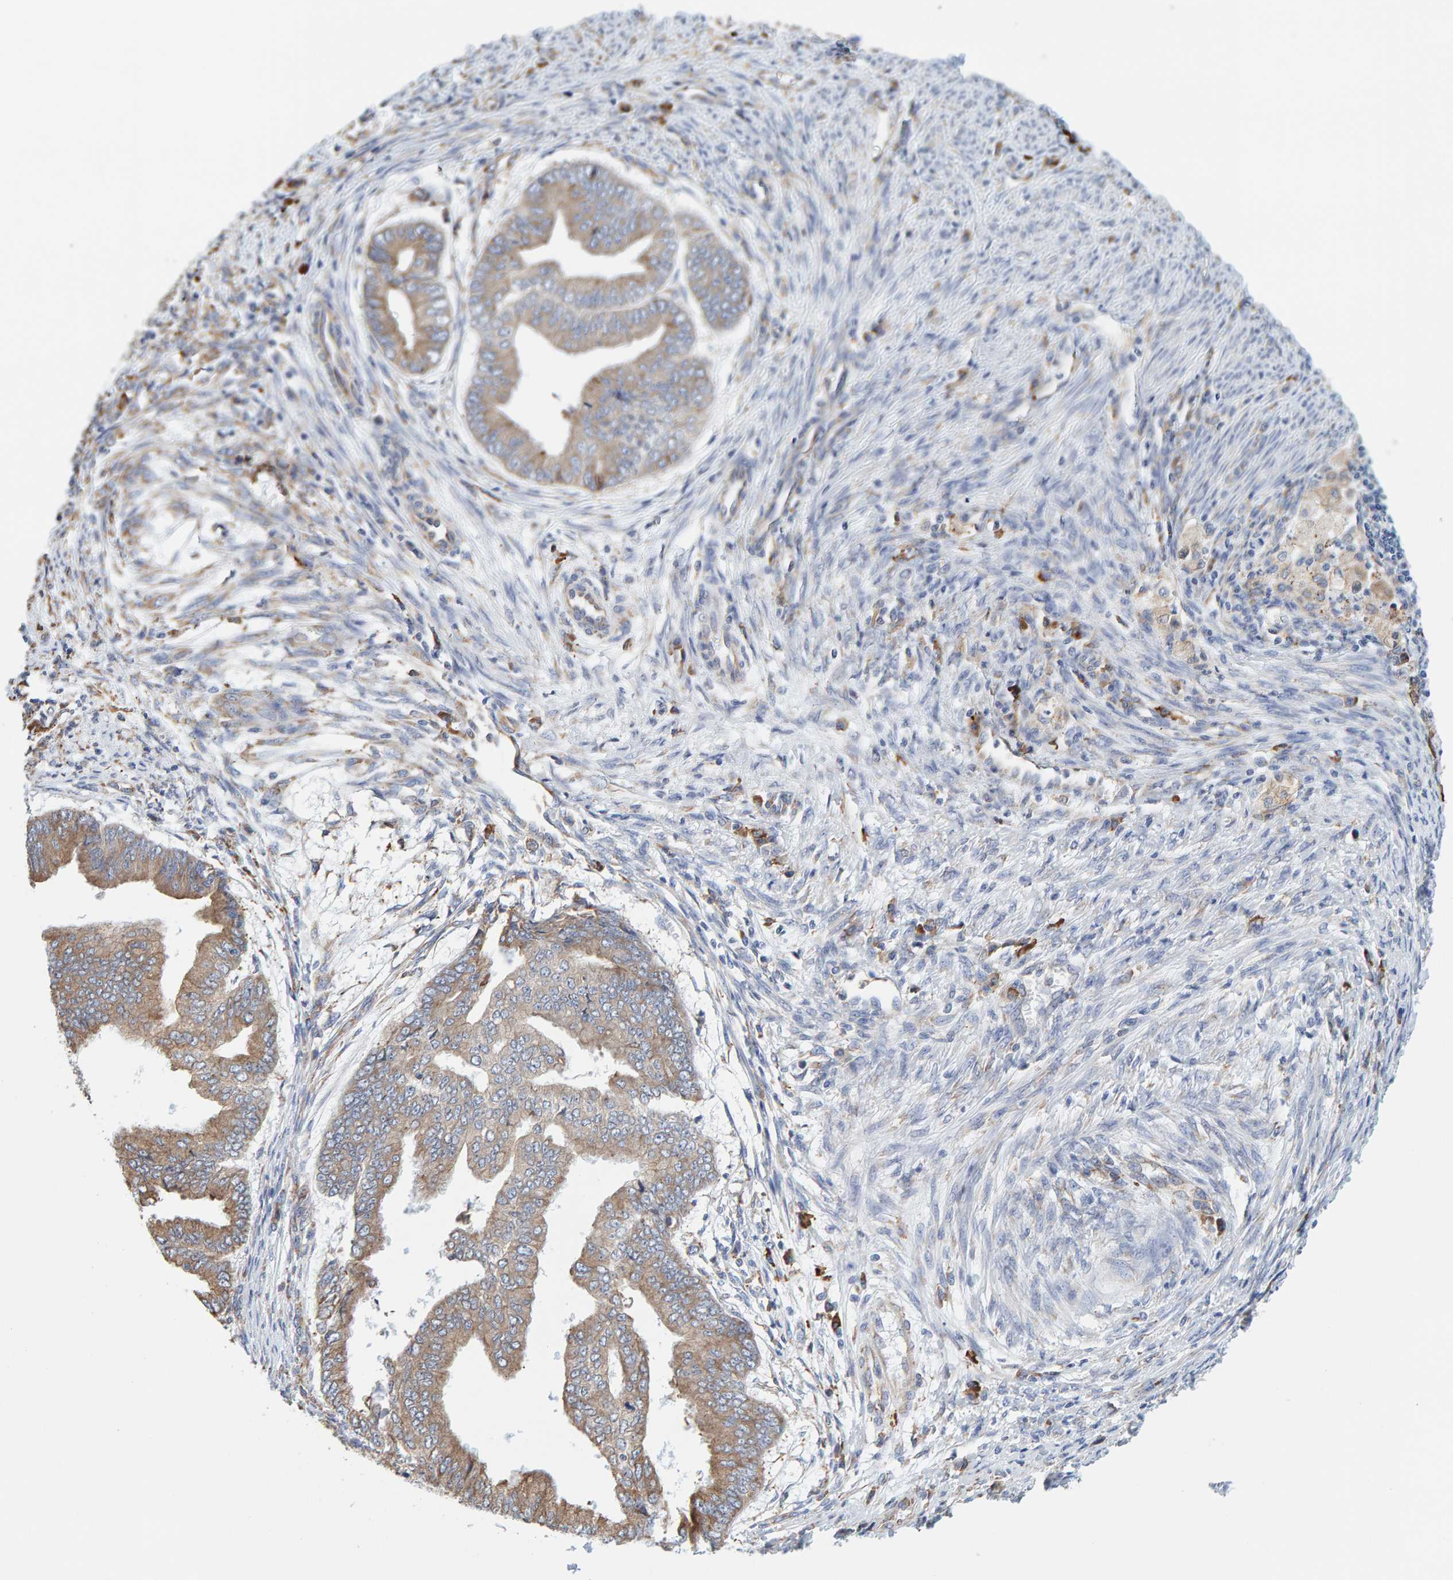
{"staining": {"intensity": "moderate", "quantity": ">75%", "location": "cytoplasmic/membranous"}, "tissue": "endometrial cancer", "cell_type": "Tumor cells", "image_type": "cancer", "snomed": [{"axis": "morphology", "description": "Polyp, NOS"}, {"axis": "morphology", "description": "Adenocarcinoma, NOS"}, {"axis": "morphology", "description": "Adenoma, NOS"}, {"axis": "topography", "description": "Endometrium"}], "caption": "Protein expression analysis of endometrial cancer displays moderate cytoplasmic/membranous positivity in about >75% of tumor cells.", "gene": "SGPL1", "patient": {"sex": "female", "age": 79}}